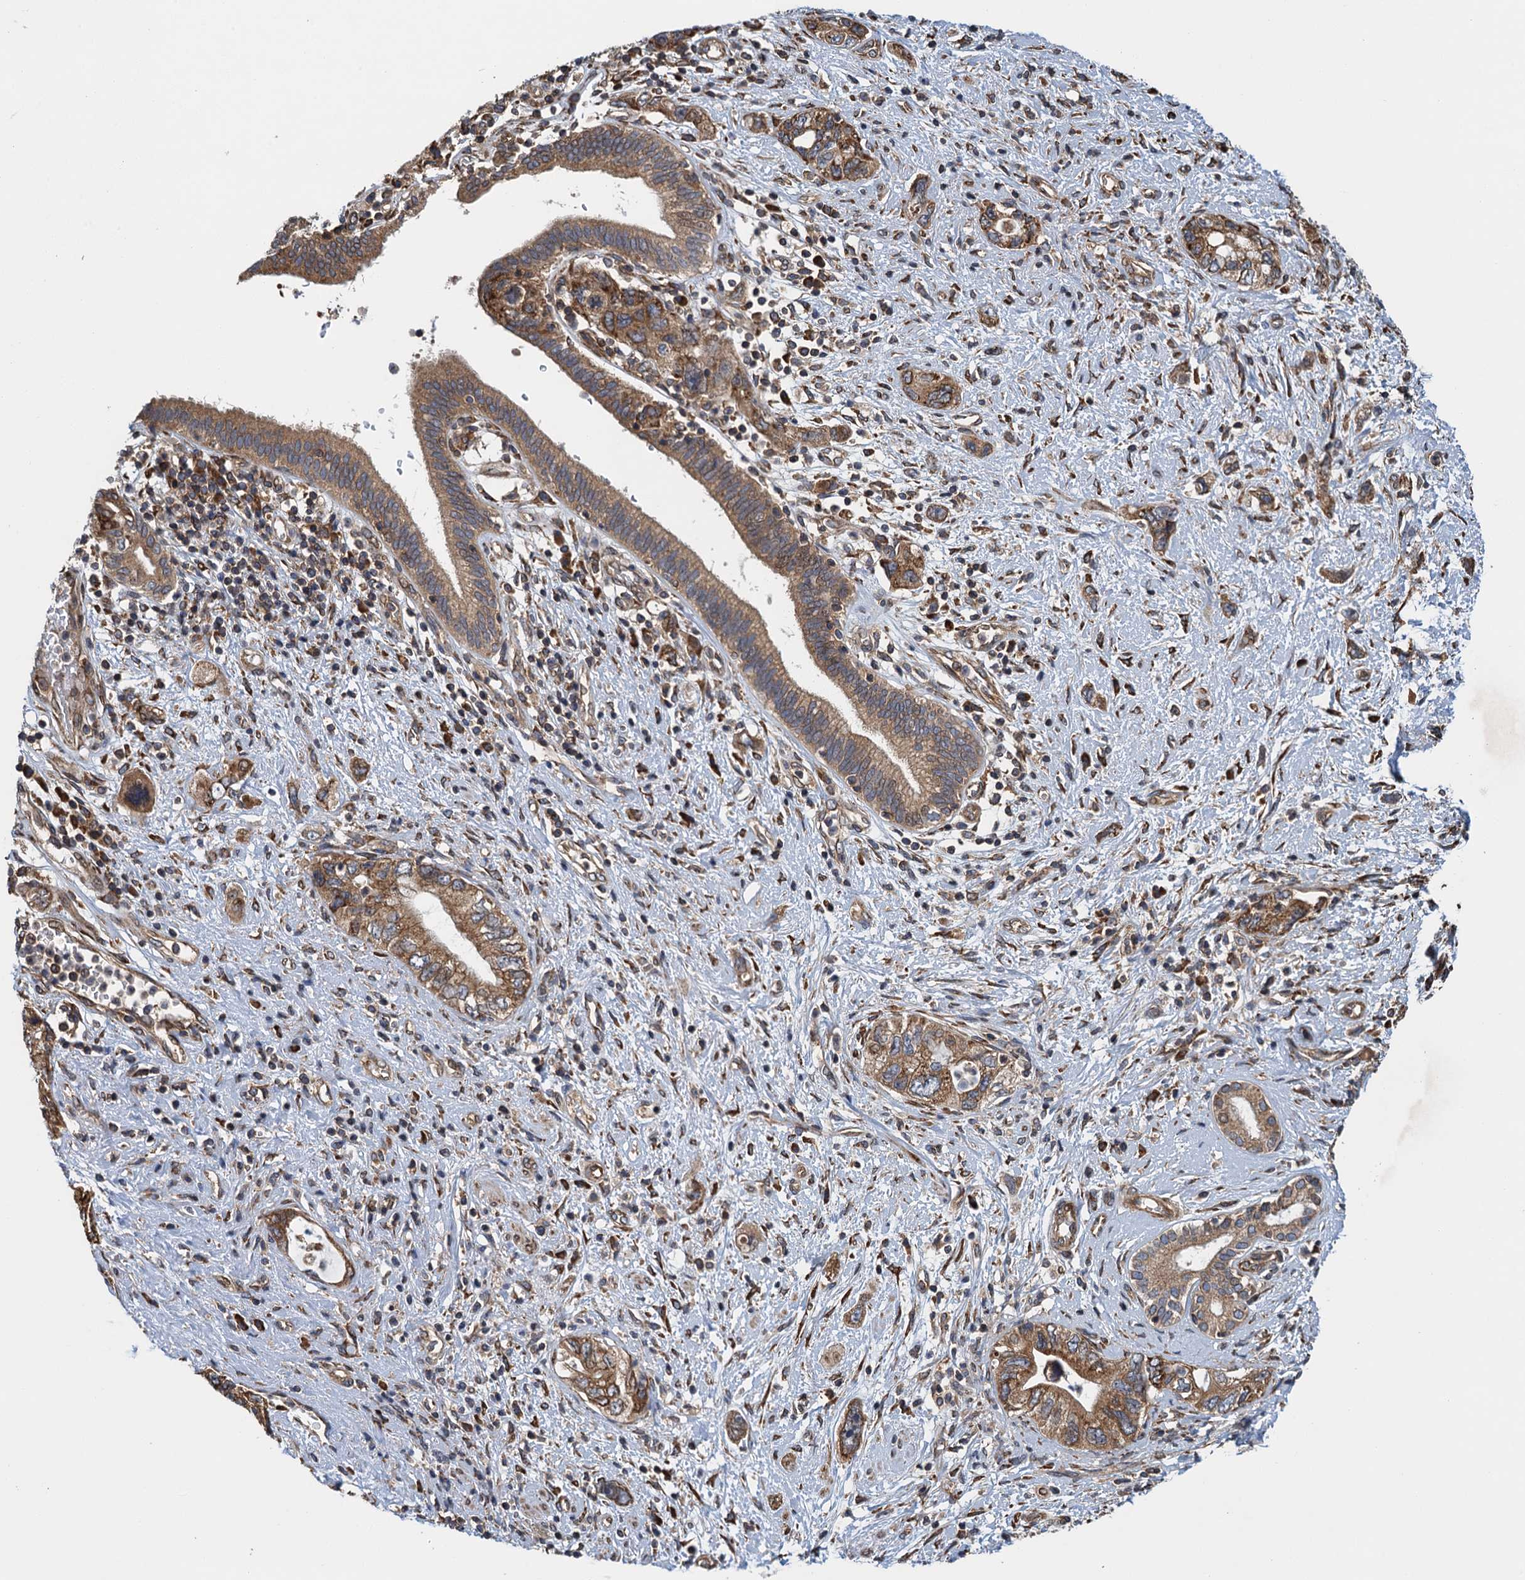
{"staining": {"intensity": "moderate", "quantity": ">75%", "location": "cytoplasmic/membranous"}, "tissue": "pancreatic cancer", "cell_type": "Tumor cells", "image_type": "cancer", "snomed": [{"axis": "morphology", "description": "Adenocarcinoma, NOS"}, {"axis": "topography", "description": "Pancreas"}], "caption": "Immunohistochemical staining of human adenocarcinoma (pancreatic) shows medium levels of moderate cytoplasmic/membranous expression in approximately >75% of tumor cells. (IHC, brightfield microscopy, high magnification).", "gene": "MDM1", "patient": {"sex": "female", "age": 73}}